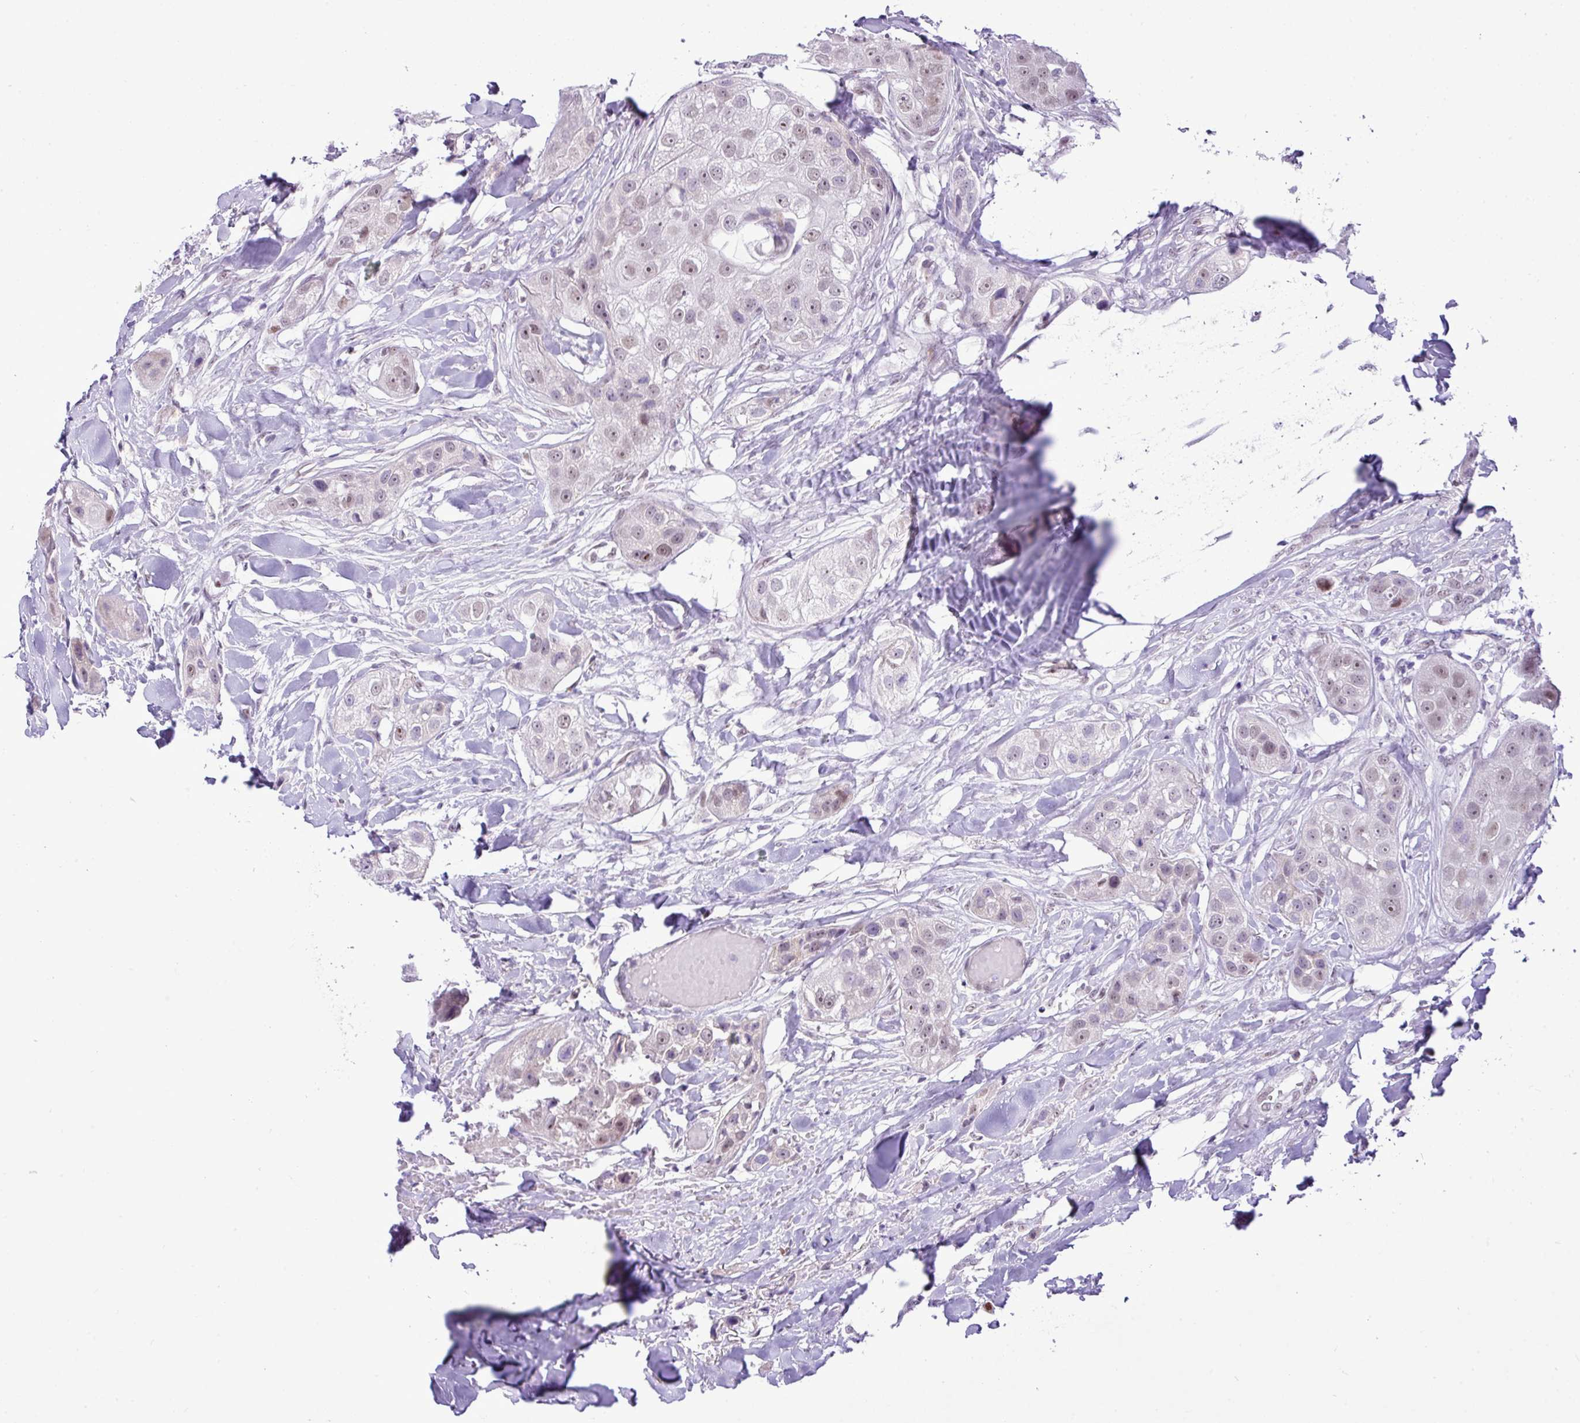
{"staining": {"intensity": "moderate", "quantity": "25%-75%", "location": "nuclear"}, "tissue": "head and neck cancer", "cell_type": "Tumor cells", "image_type": "cancer", "snomed": [{"axis": "morphology", "description": "Normal tissue, NOS"}, {"axis": "morphology", "description": "Squamous cell carcinoma, NOS"}, {"axis": "topography", "description": "Skeletal muscle"}, {"axis": "topography", "description": "Head-Neck"}], "caption": "Head and neck cancer (squamous cell carcinoma) tissue reveals moderate nuclear staining in approximately 25%-75% of tumor cells", "gene": "ELOA2", "patient": {"sex": "male", "age": 51}}